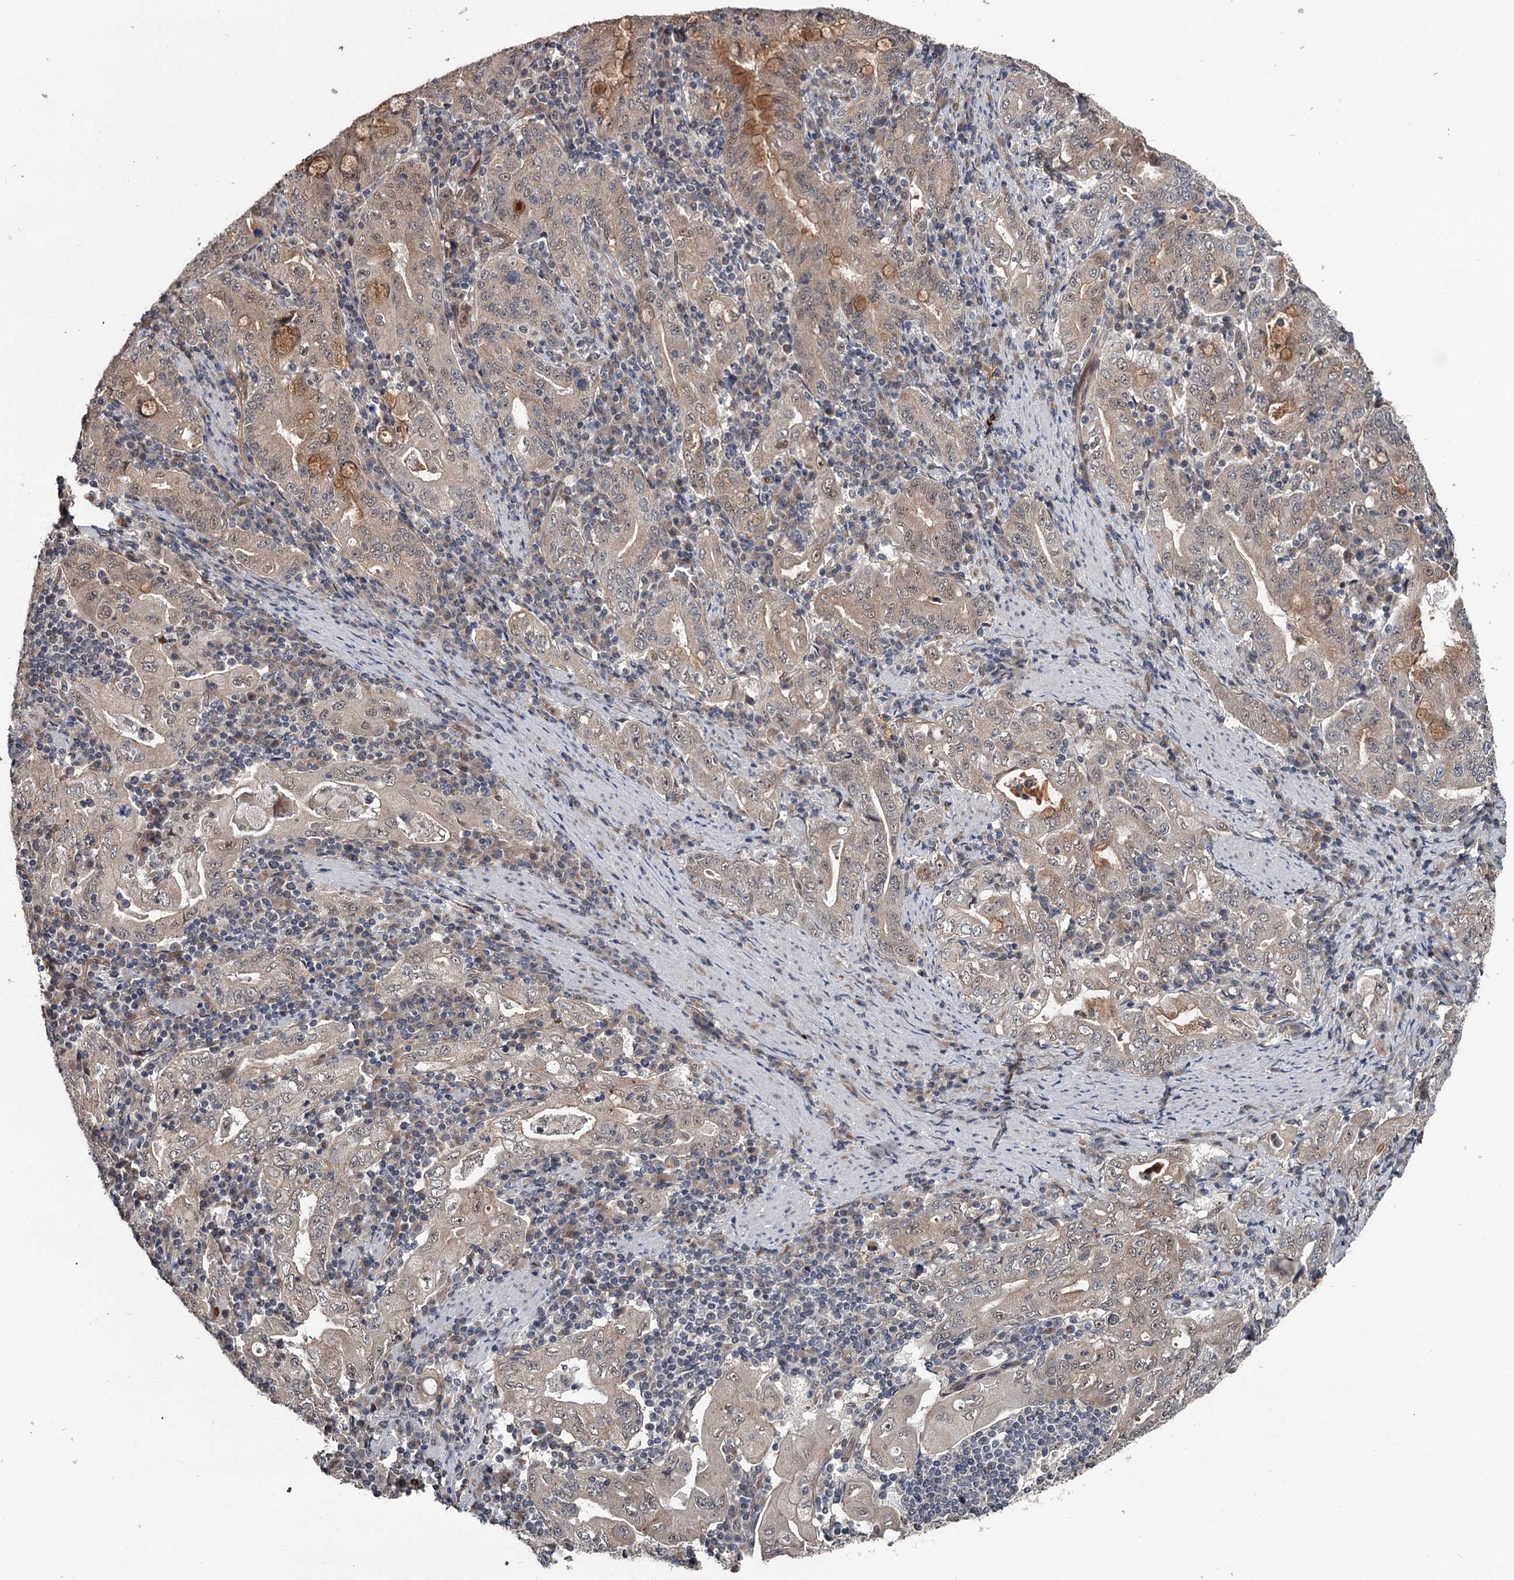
{"staining": {"intensity": "weak", "quantity": "<25%", "location": "cytoplasmic/membranous,nuclear"}, "tissue": "stomach cancer", "cell_type": "Tumor cells", "image_type": "cancer", "snomed": [{"axis": "morphology", "description": "Normal tissue, NOS"}, {"axis": "morphology", "description": "Adenocarcinoma, NOS"}, {"axis": "topography", "description": "Esophagus"}, {"axis": "topography", "description": "Stomach, upper"}, {"axis": "topography", "description": "Peripheral nerve tissue"}], "caption": "Image shows no significant protein staining in tumor cells of stomach cancer.", "gene": "CDC42EP2", "patient": {"sex": "male", "age": 62}}